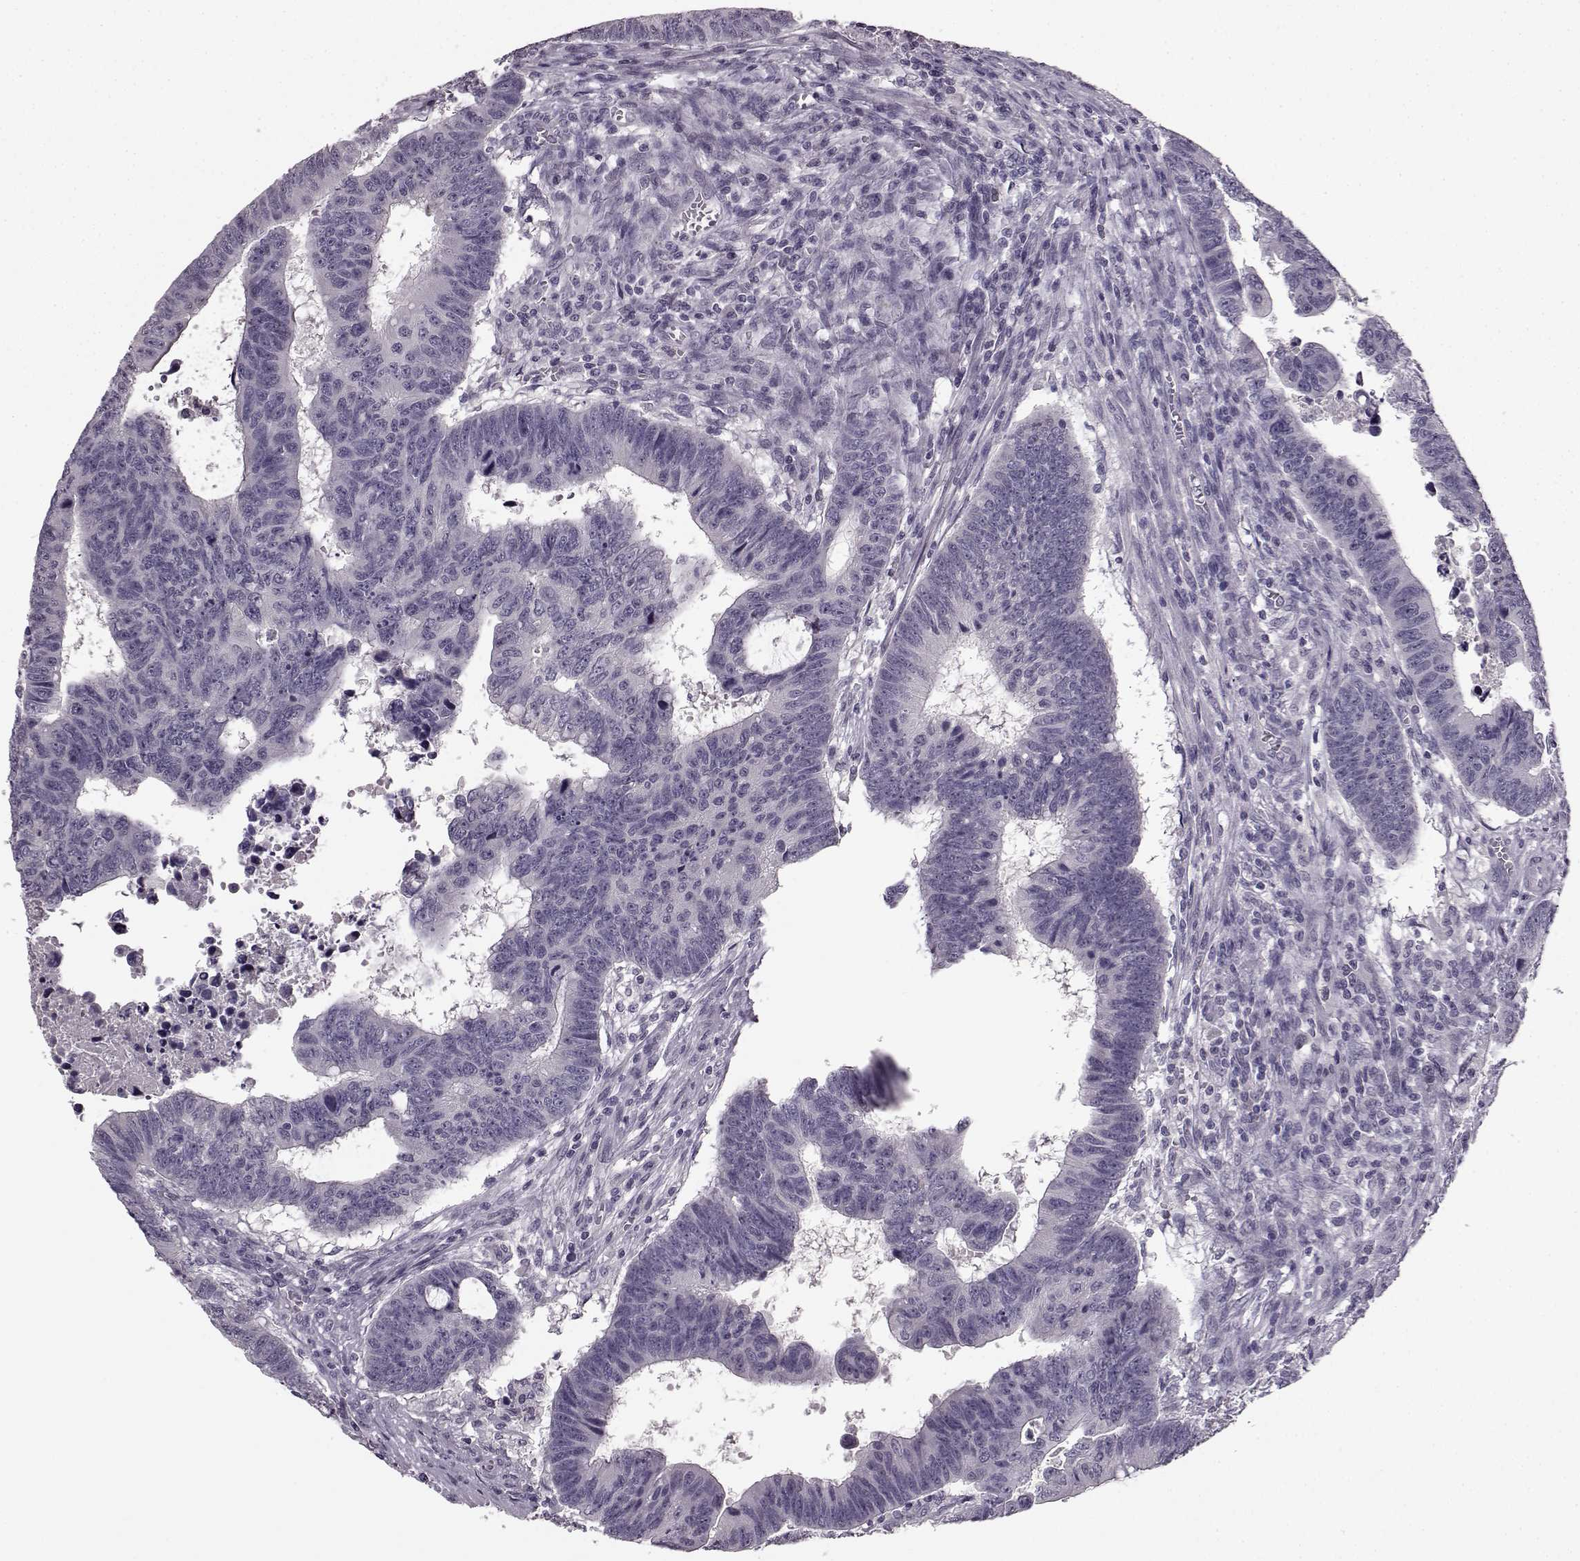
{"staining": {"intensity": "negative", "quantity": "none", "location": "none"}, "tissue": "colorectal cancer", "cell_type": "Tumor cells", "image_type": "cancer", "snomed": [{"axis": "morphology", "description": "Adenocarcinoma, NOS"}, {"axis": "topography", "description": "Rectum"}], "caption": "Adenocarcinoma (colorectal) stained for a protein using immunohistochemistry (IHC) exhibits no expression tumor cells.", "gene": "LHB", "patient": {"sex": "female", "age": 85}}